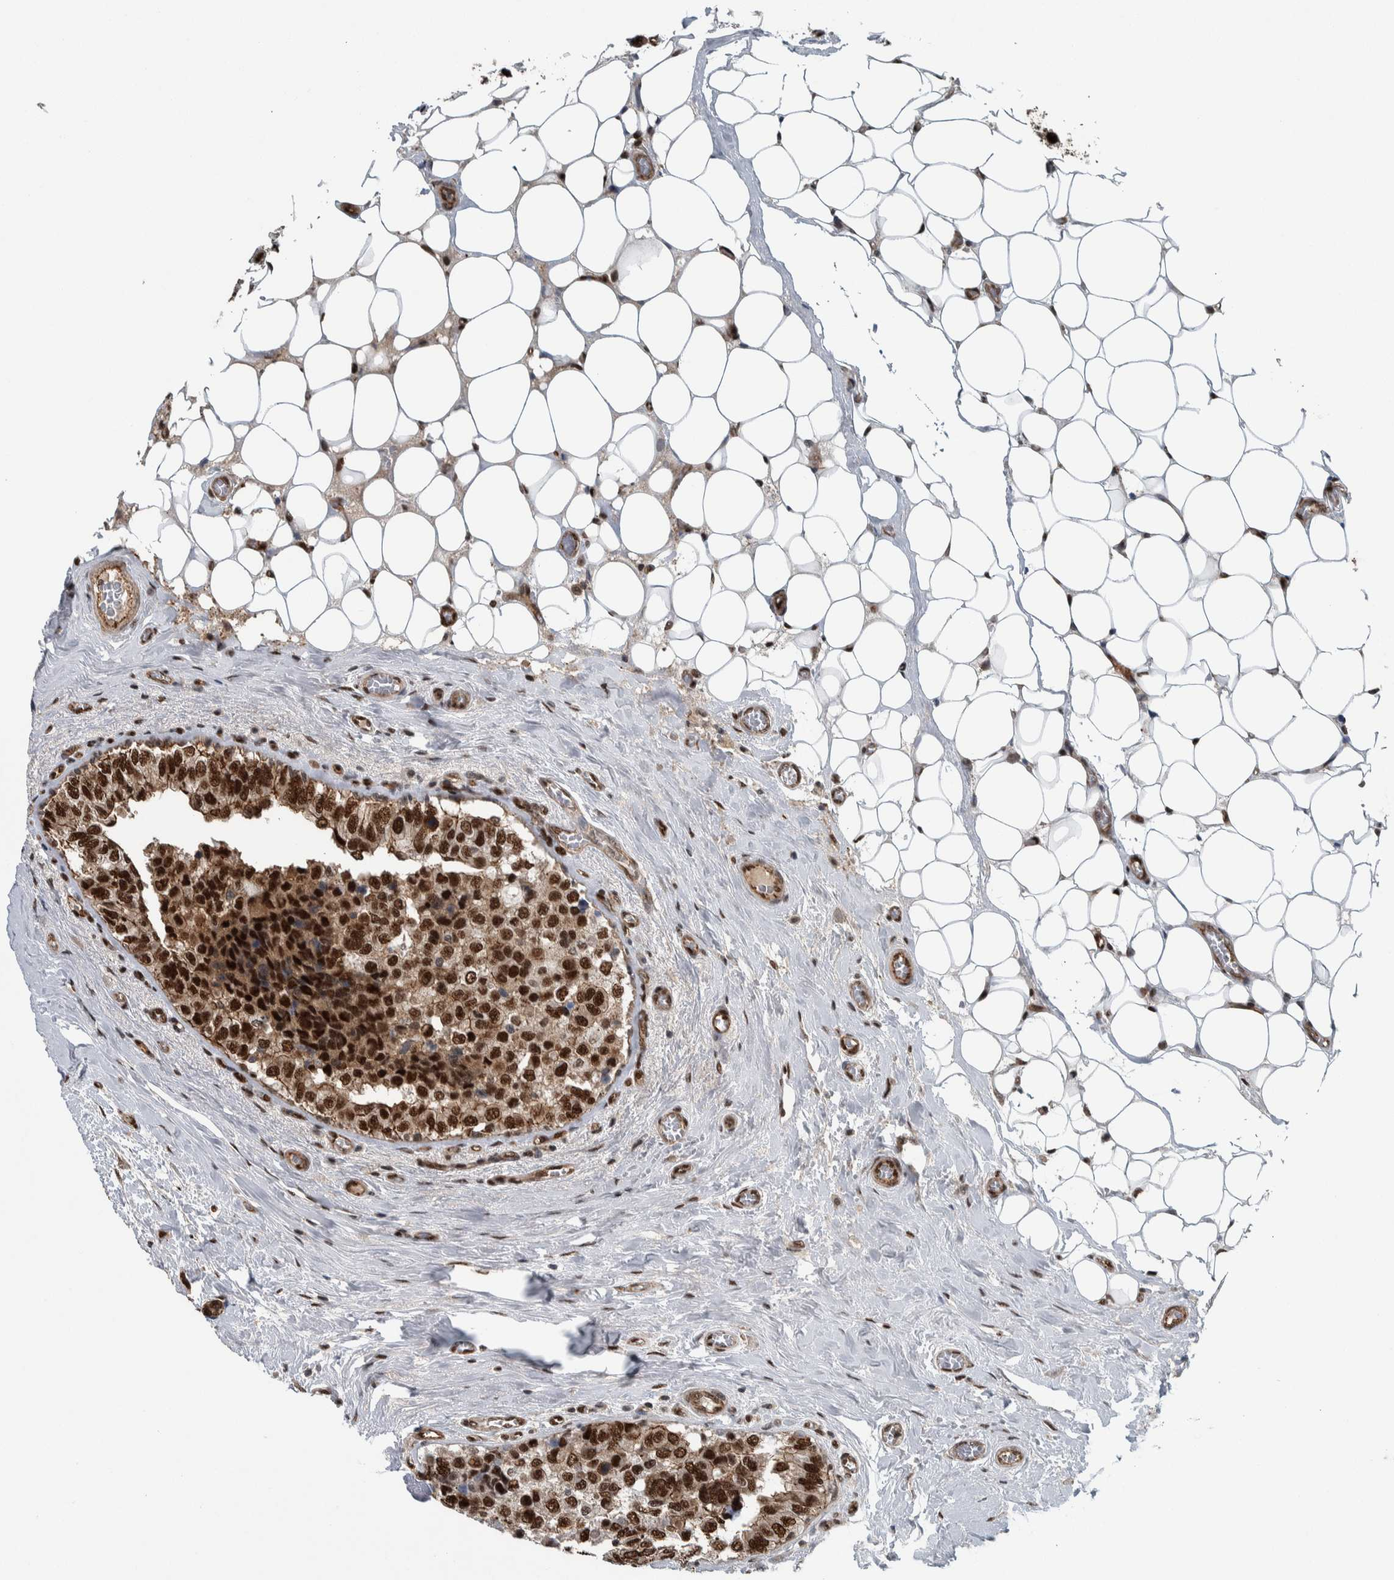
{"staining": {"intensity": "strong", "quantity": ">75%", "location": "nuclear"}, "tissue": "breast cancer", "cell_type": "Tumor cells", "image_type": "cancer", "snomed": [{"axis": "morphology", "description": "Normal tissue, NOS"}, {"axis": "morphology", "description": "Duct carcinoma"}, {"axis": "topography", "description": "Breast"}], "caption": "Immunohistochemical staining of human breast cancer (intraductal carcinoma) shows strong nuclear protein expression in about >75% of tumor cells.", "gene": "FAM135B", "patient": {"sex": "female", "age": 43}}